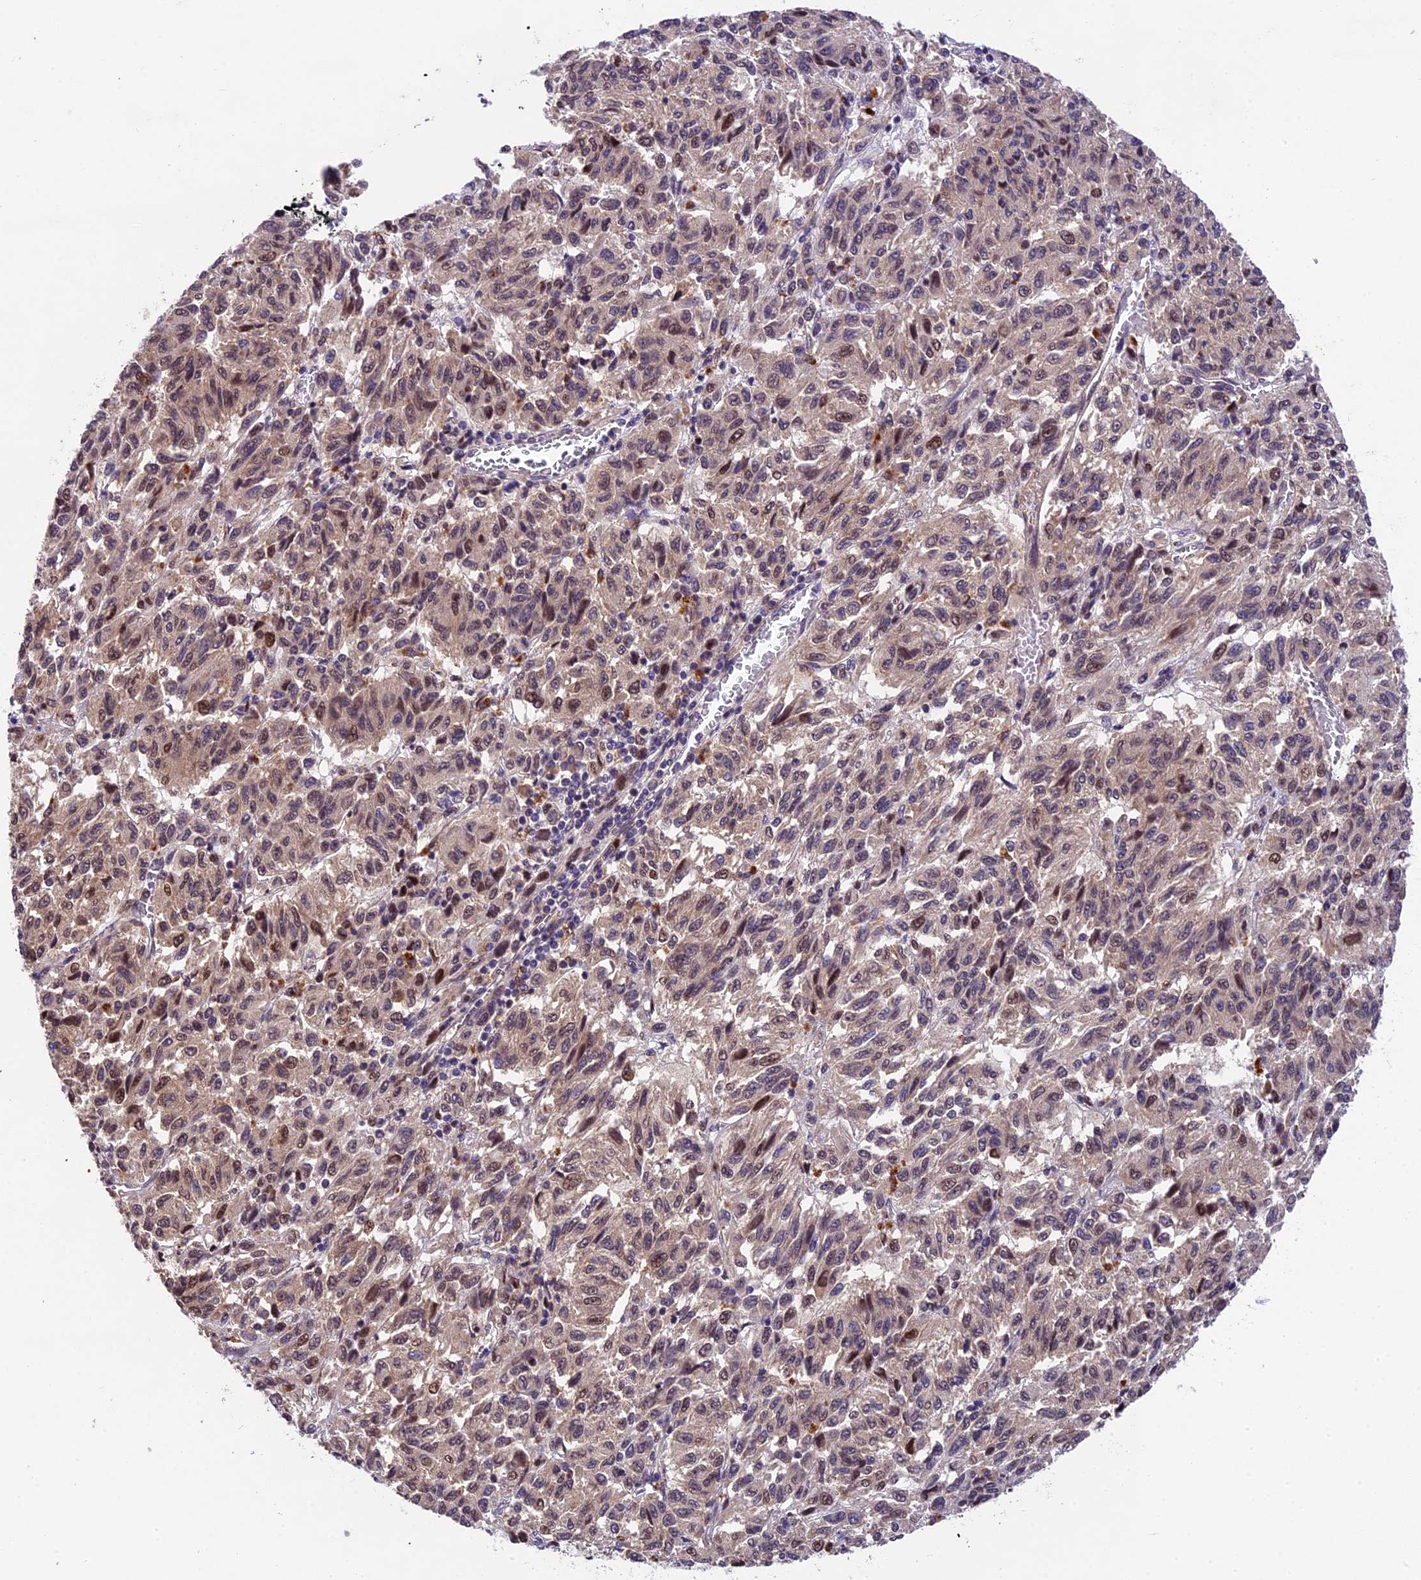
{"staining": {"intensity": "weak", "quantity": "25%-75%", "location": "cytoplasmic/membranous,nuclear"}, "tissue": "melanoma", "cell_type": "Tumor cells", "image_type": "cancer", "snomed": [{"axis": "morphology", "description": "Malignant melanoma, Metastatic site"}, {"axis": "topography", "description": "Lung"}], "caption": "A brown stain highlights weak cytoplasmic/membranous and nuclear expression of a protein in human melanoma tumor cells.", "gene": "CCSER1", "patient": {"sex": "male", "age": 64}}